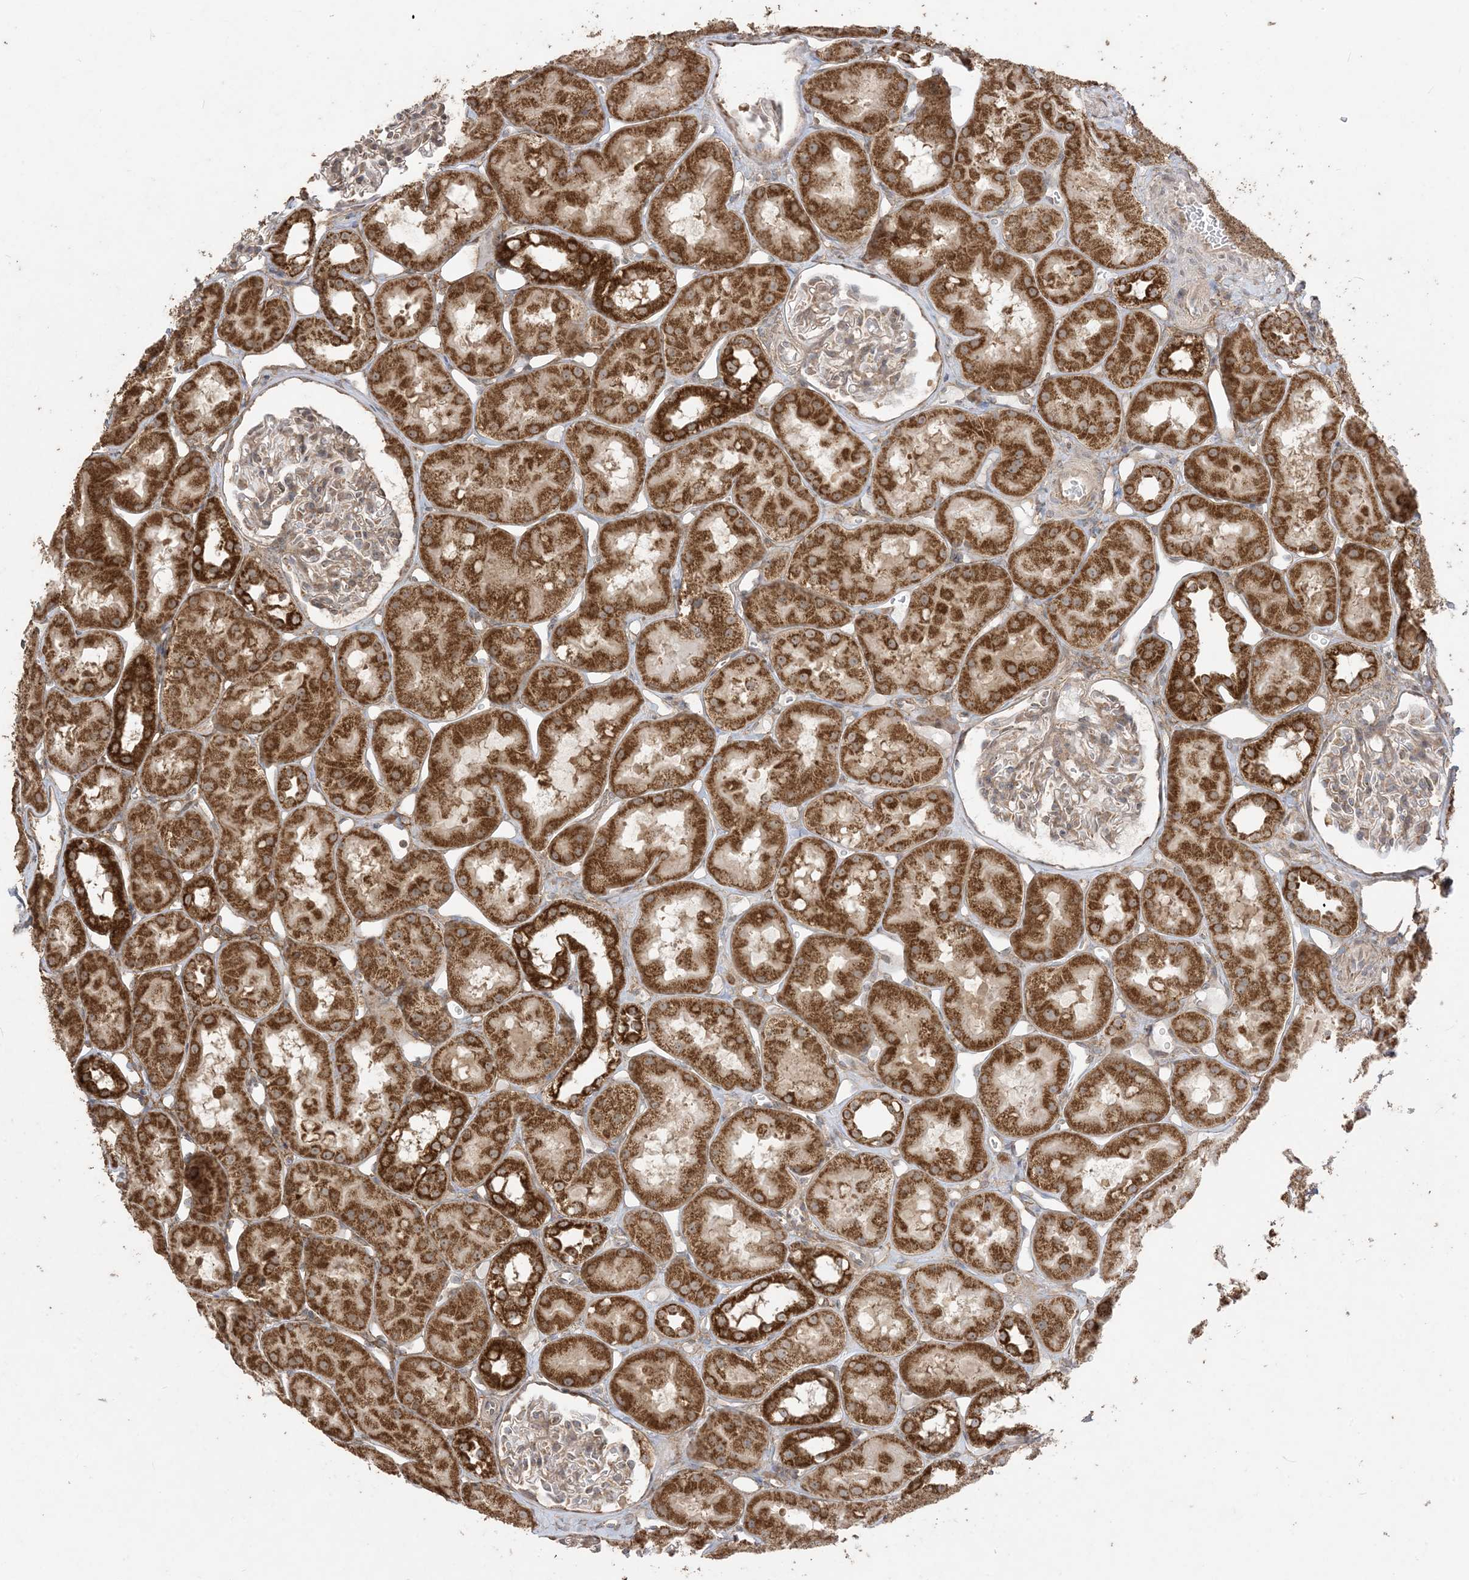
{"staining": {"intensity": "moderate", "quantity": ">75%", "location": "cytoplasmic/membranous"}, "tissue": "kidney", "cell_type": "Cells in glomeruli", "image_type": "normal", "snomed": [{"axis": "morphology", "description": "Normal tissue, NOS"}, {"axis": "topography", "description": "Kidney"}], "caption": "High-power microscopy captured an IHC micrograph of benign kidney, revealing moderate cytoplasmic/membranous staining in approximately >75% of cells in glomeruli. Using DAB (brown) and hematoxylin (blue) stains, captured at high magnification using brightfield microscopy.", "gene": "SIRT3", "patient": {"sex": "male", "age": 16}}